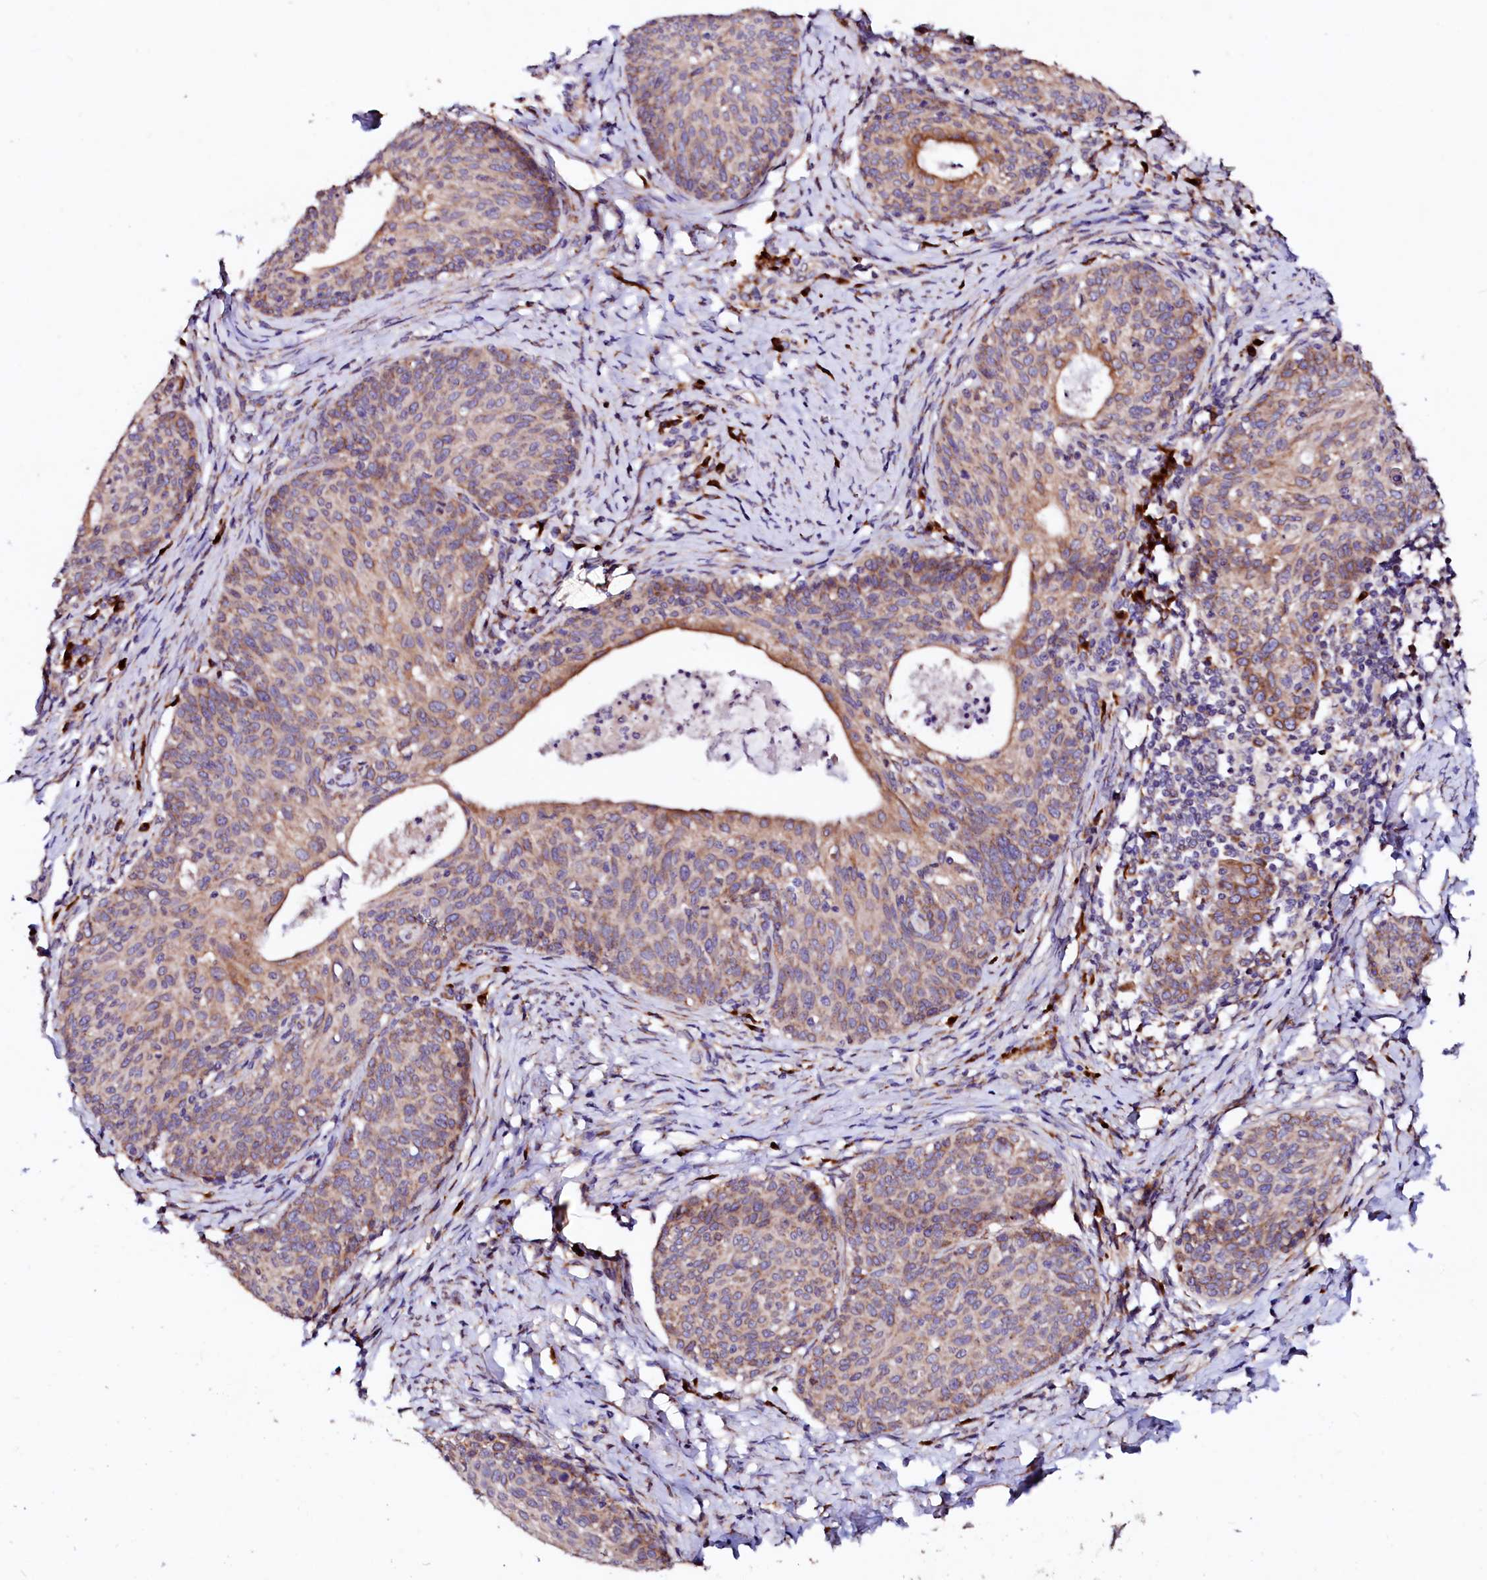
{"staining": {"intensity": "moderate", "quantity": "25%-75%", "location": "cytoplasmic/membranous"}, "tissue": "cervical cancer", "cell_type": "Tumor cells", "image_type": "cancer", "snomed": [{"axis": "morphology", "description": "Squamous cell carcinoma, NOS"}, {"axis": "topography", "description": "Cervix"}], "caption": "Human cervical cancer (squamous cell carcinoma) stained with a brown dye shows moderate cytoplasmic/membranous positive expression in approximately 25%-75% of tumor cells.", "gene": "LMAN1", "patient": {"sex": "female", "age": 52}}